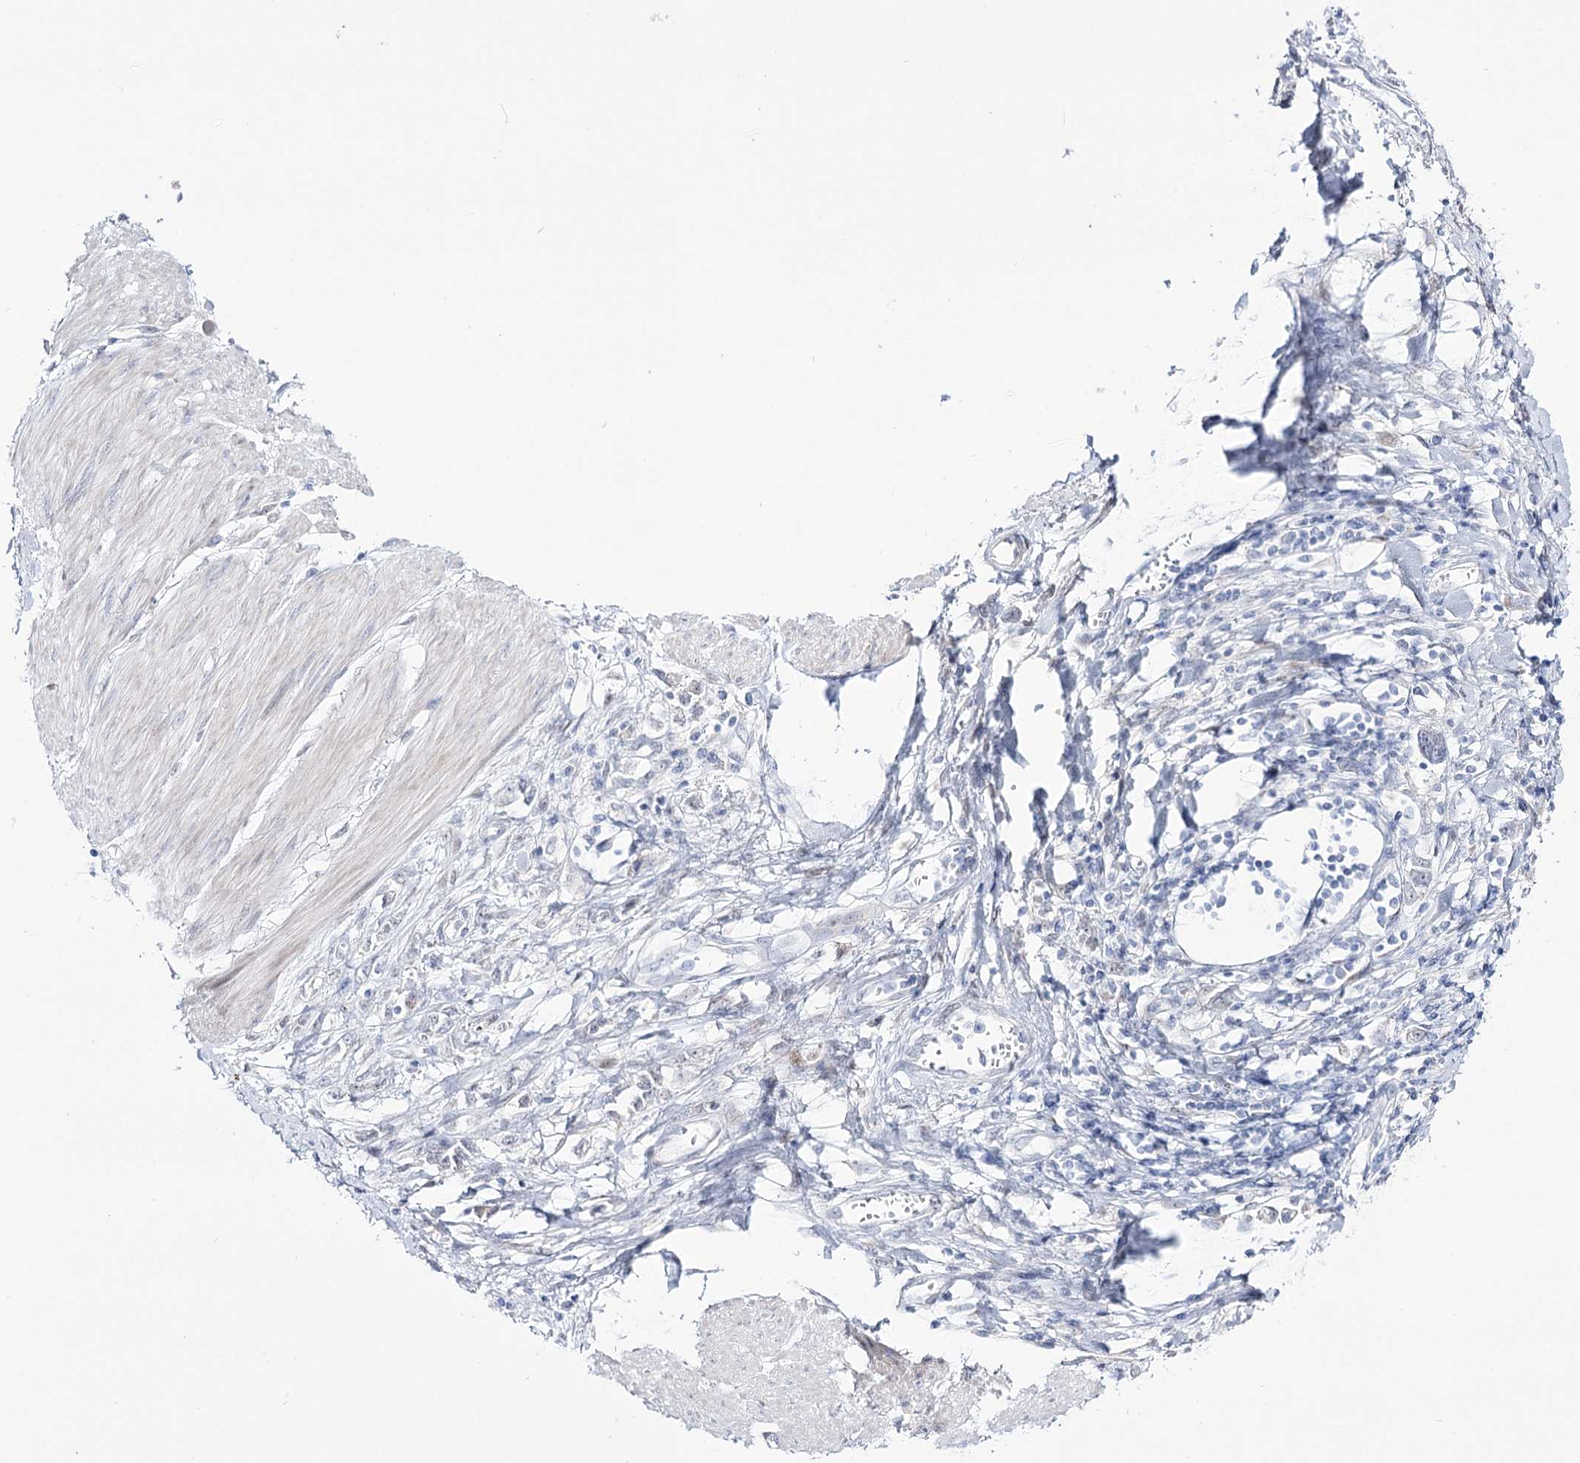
{"staining": {"intensity": "negative", "quantity": "none", "location": "none"}, "tissue": "stomach cancer", "cell_type": "Tumor cells", "image_type": "cancer", "snomed": [{"axis": "morphology", "description": "Adenocarcinoma, NOS"}, {"axis": "topography", "description": "Stomach"}], "caption": "There is no significant positivity in tumor cells of adenocarcinoma (stomach).", "gene": "RBM15B", "patient": {"sex": "female", "age": 76}}